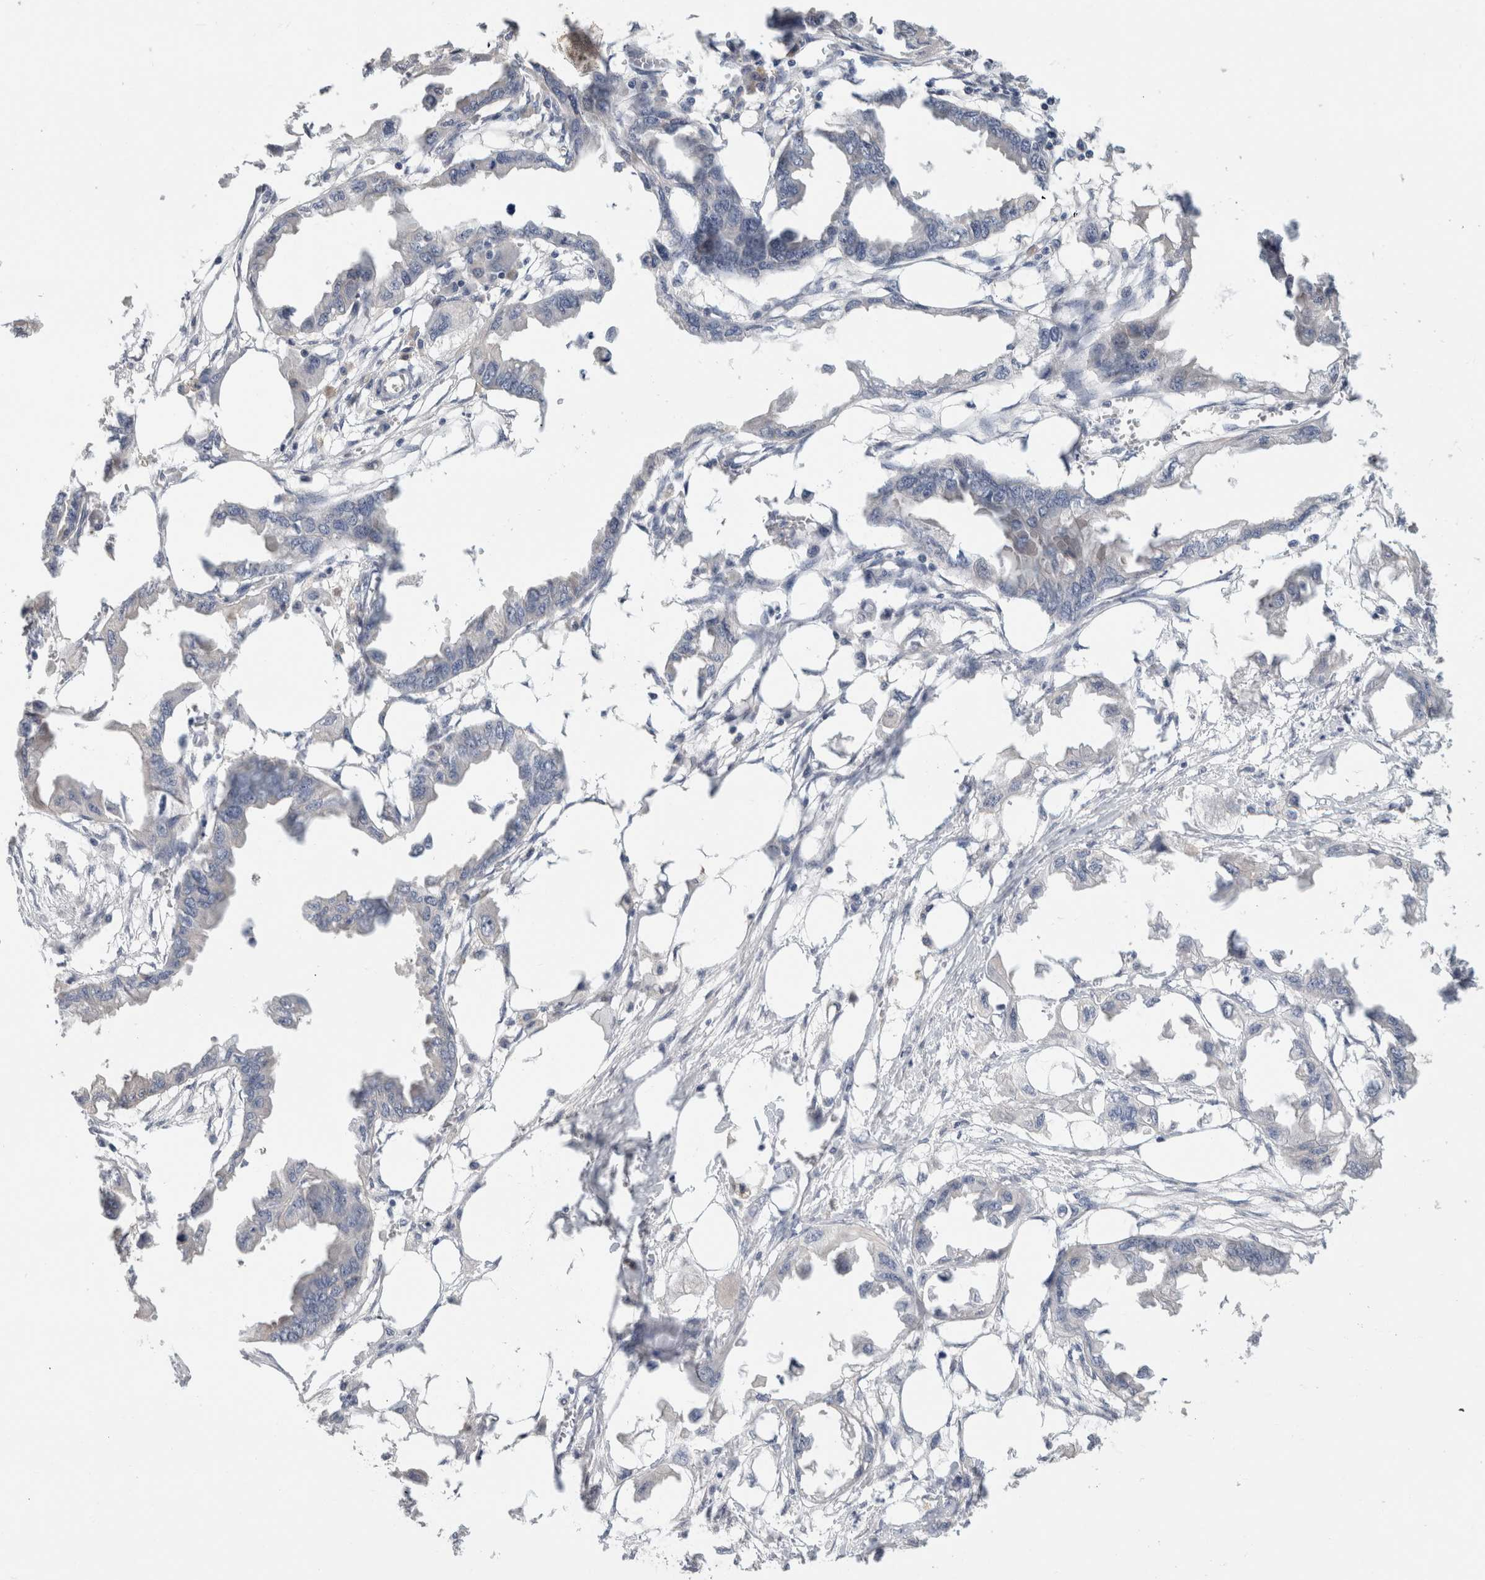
{"staining": {"intensity": "negative", "quantity": "none", "location": "none"}, "tissue": "endometrial cancer", "cell_type": "Tumor cells", "image_type": "cancer", "snomed": [{"axis": "morphology", "description": "Adenocarcinoma, NOS"}, {"axis": "morphology", "description": "Adenocarcinoma, metastatic, NOS"}, {"axis": "topography", "description": "Adipose tissue"}, {"axis": "topography", "description": "Endometrium"}], "caption": "Histopathology image shows no significant protein expression in tumor cells of endometrial cancer (metastatic adenocarcinoma).", "gene": "SCGB1A1", "patient": {"sex": "female", "age": 67}}